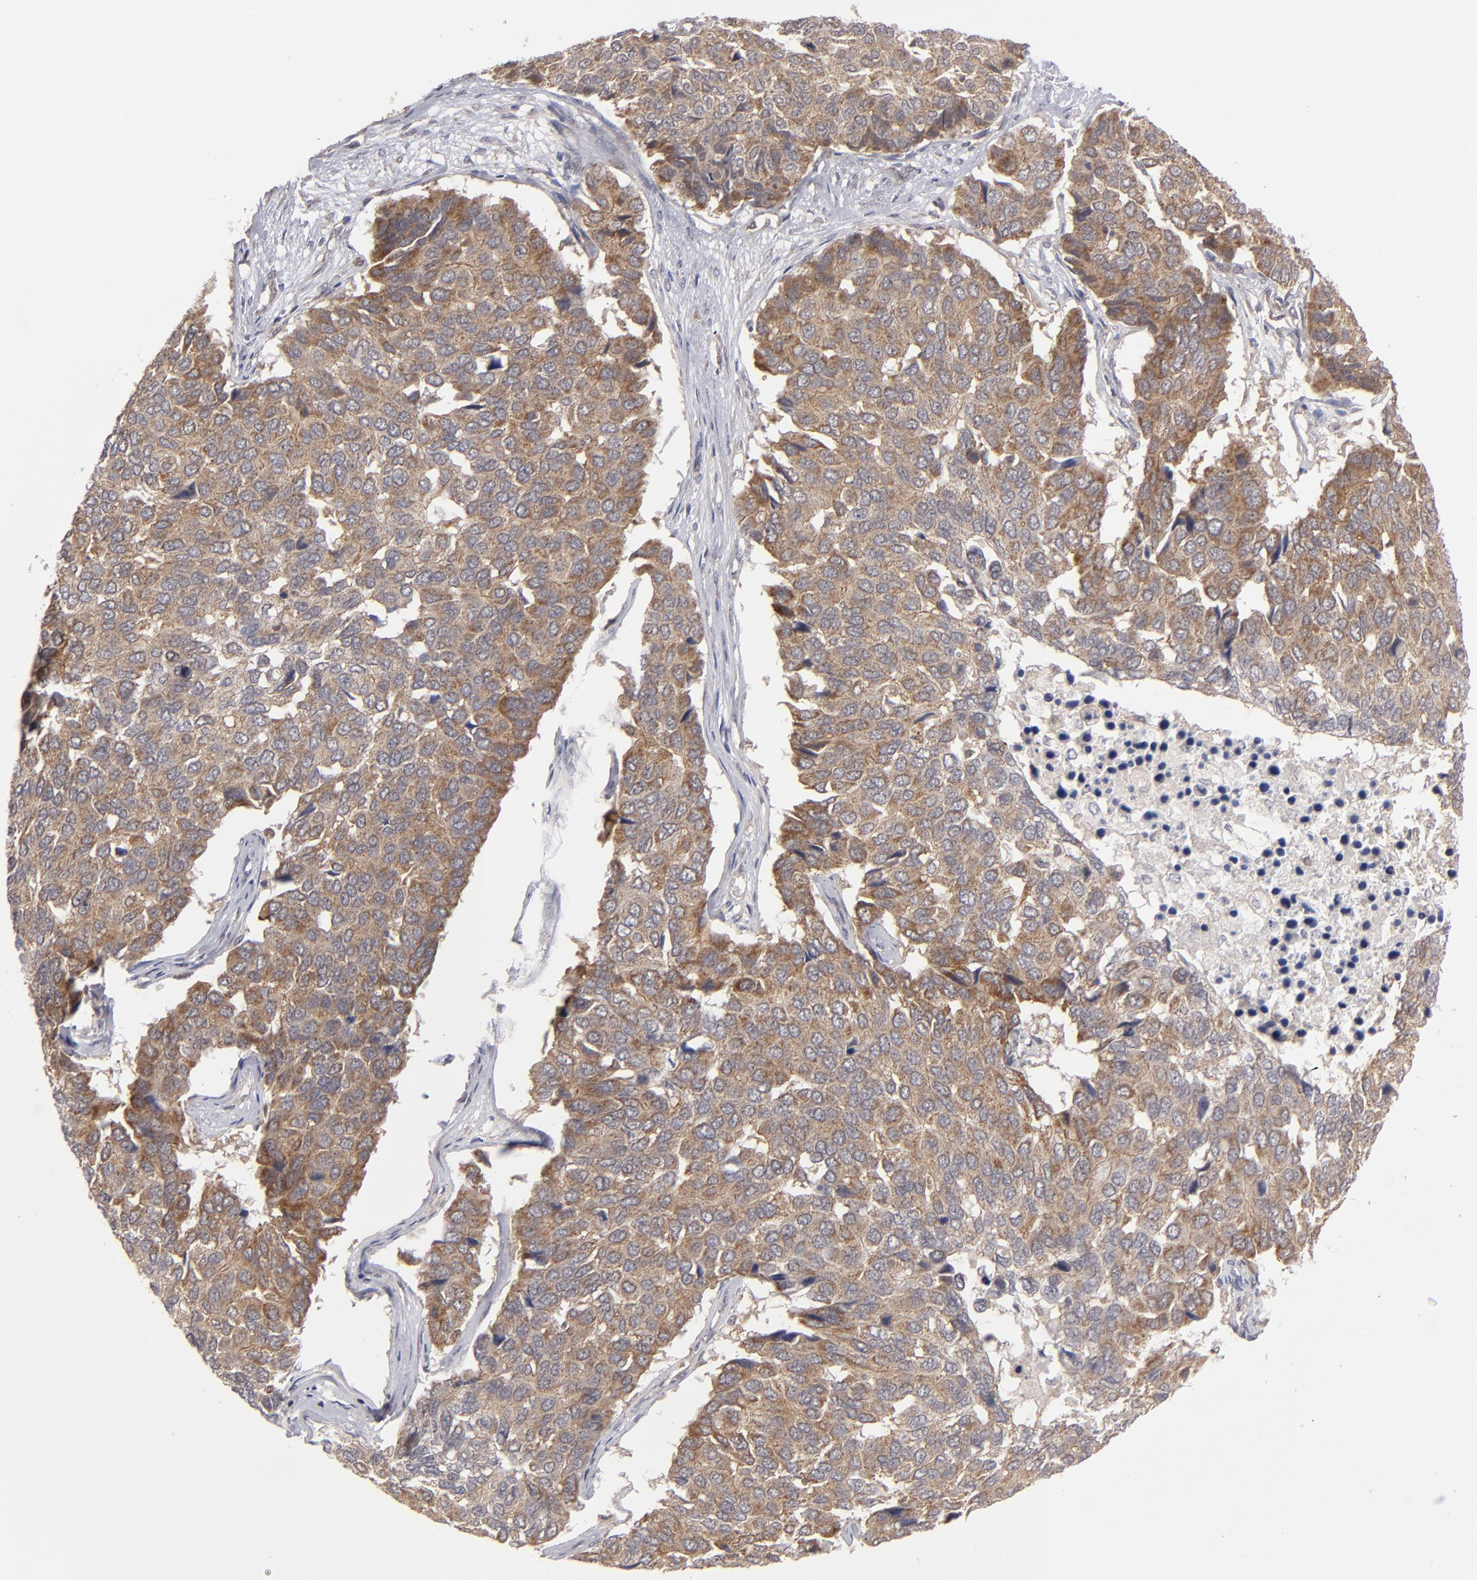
{"staining": {"intensity": "moderate", "quantity": ">75%", "location": "cytoplasmic/membranous"}, "tissue": "pancreatic cancer", "cell_type": "Tumor cells", "image_type": "cancer", "snomed": [{"axis": "morphology", "description": "Adenocarcinoma, NOS"}, {"axis": "topography", "description": "Pancreas"}], "caption": "Immunohistochemical staining of human pancreatic adenocarcinoma exhibits medium levels of moderate cytoplasmic/membranous protein expression in approximately >75% of tumor cells. Immunohistochemistry stains the protein in brown and the nuclei are stained blue.", "gene": "GLCCI1", "patient": {"sex": "male", "age": 50}}